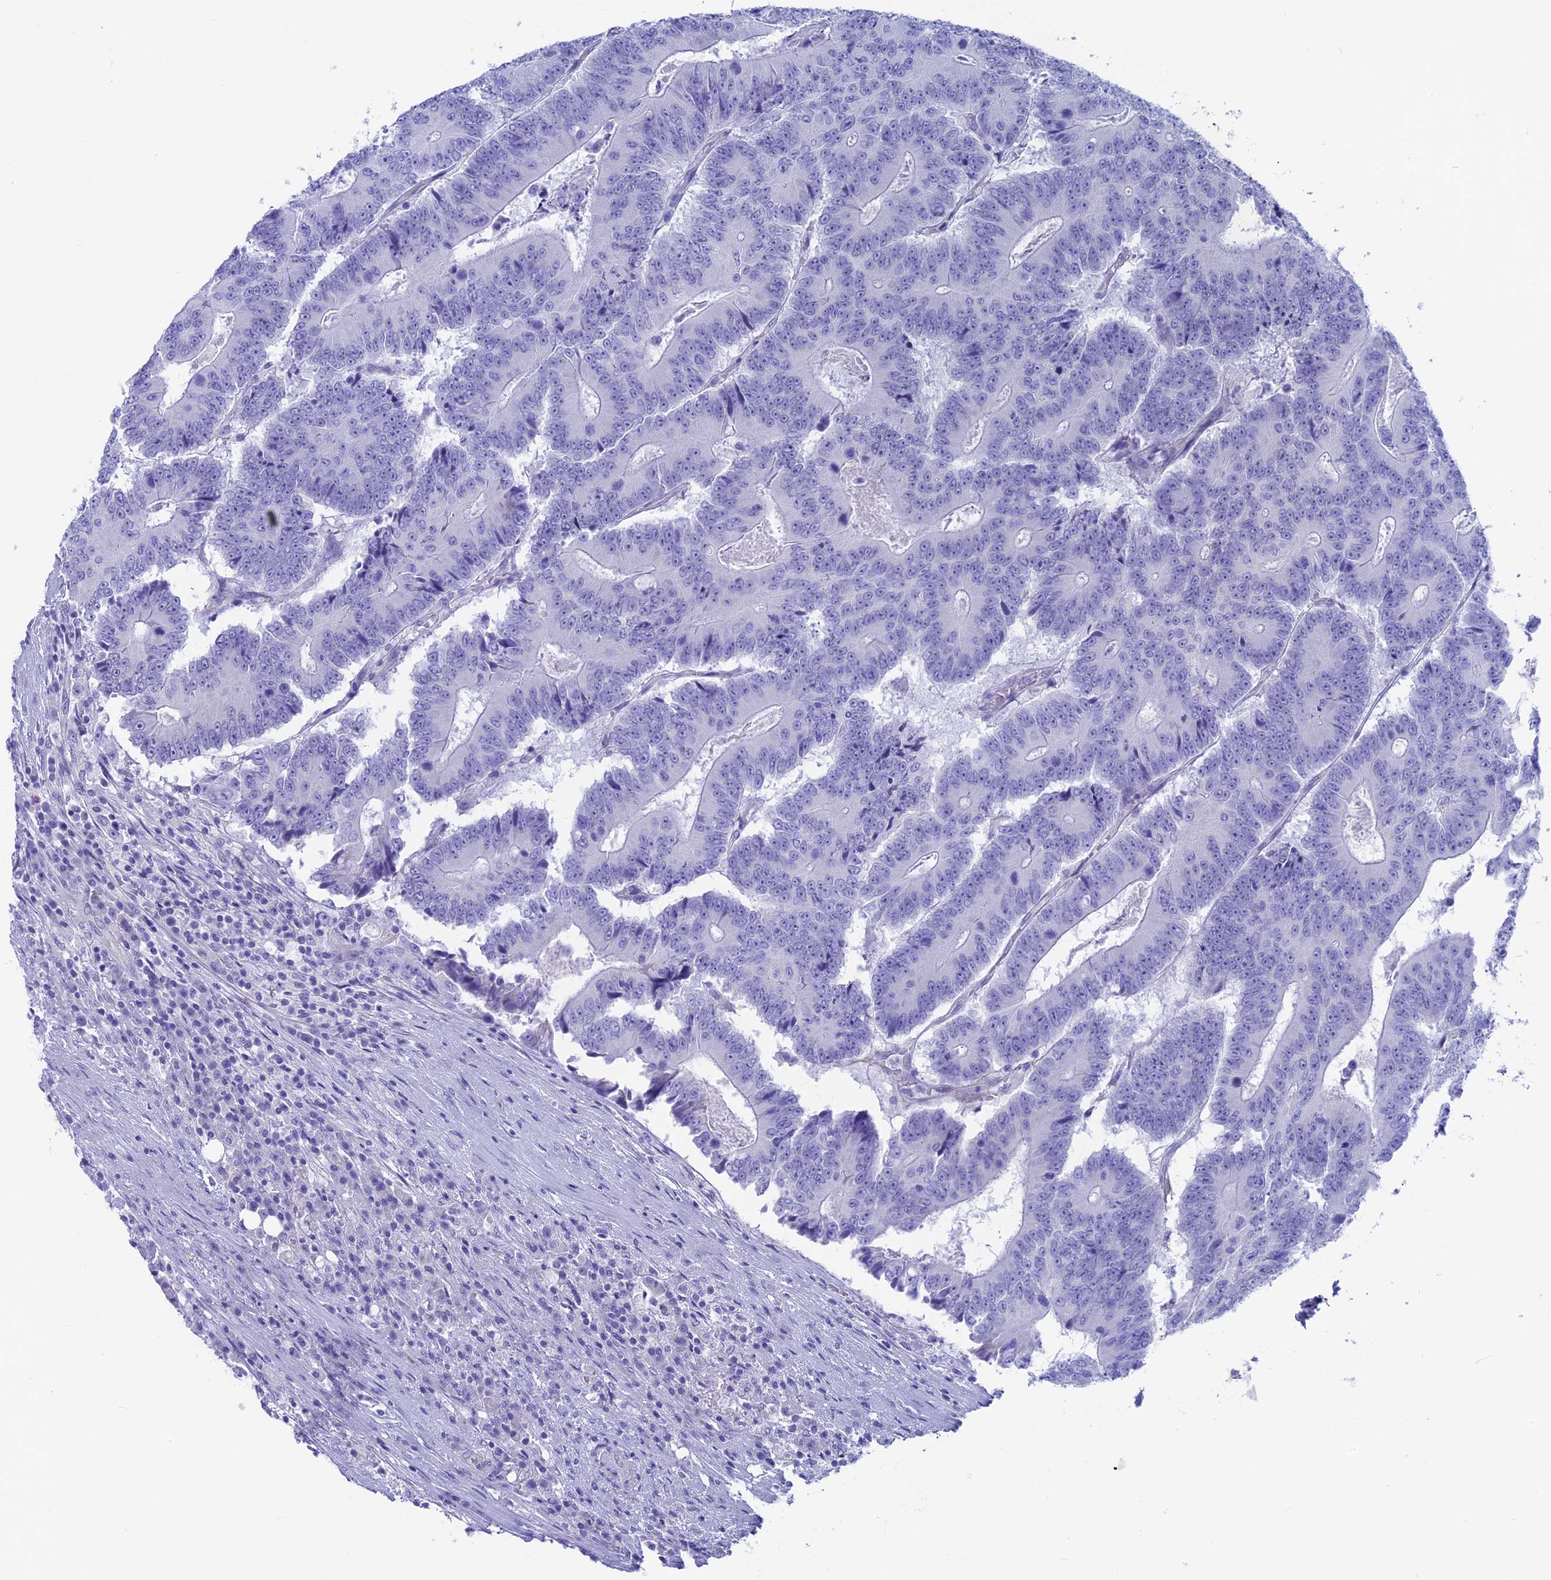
{"staining": {"intensity": "negative", "quantity": "none", "location": "none"}, "tissue": "colorectal cancer", "cell_type": "Tumor cells", "image_type": "cancer", "snomed": [{"axis": "morphology", "description": "Adenocarcinoma, NOS"}, {"axis": "topography", "description": "Colon"}], "caption": "Human colorectal adenocarcinoma stained for a protein using IHC demonstrates no expression in tumor cells.", "gene": "GNGT2", "patient": {"sex": "male", "age": 83}}